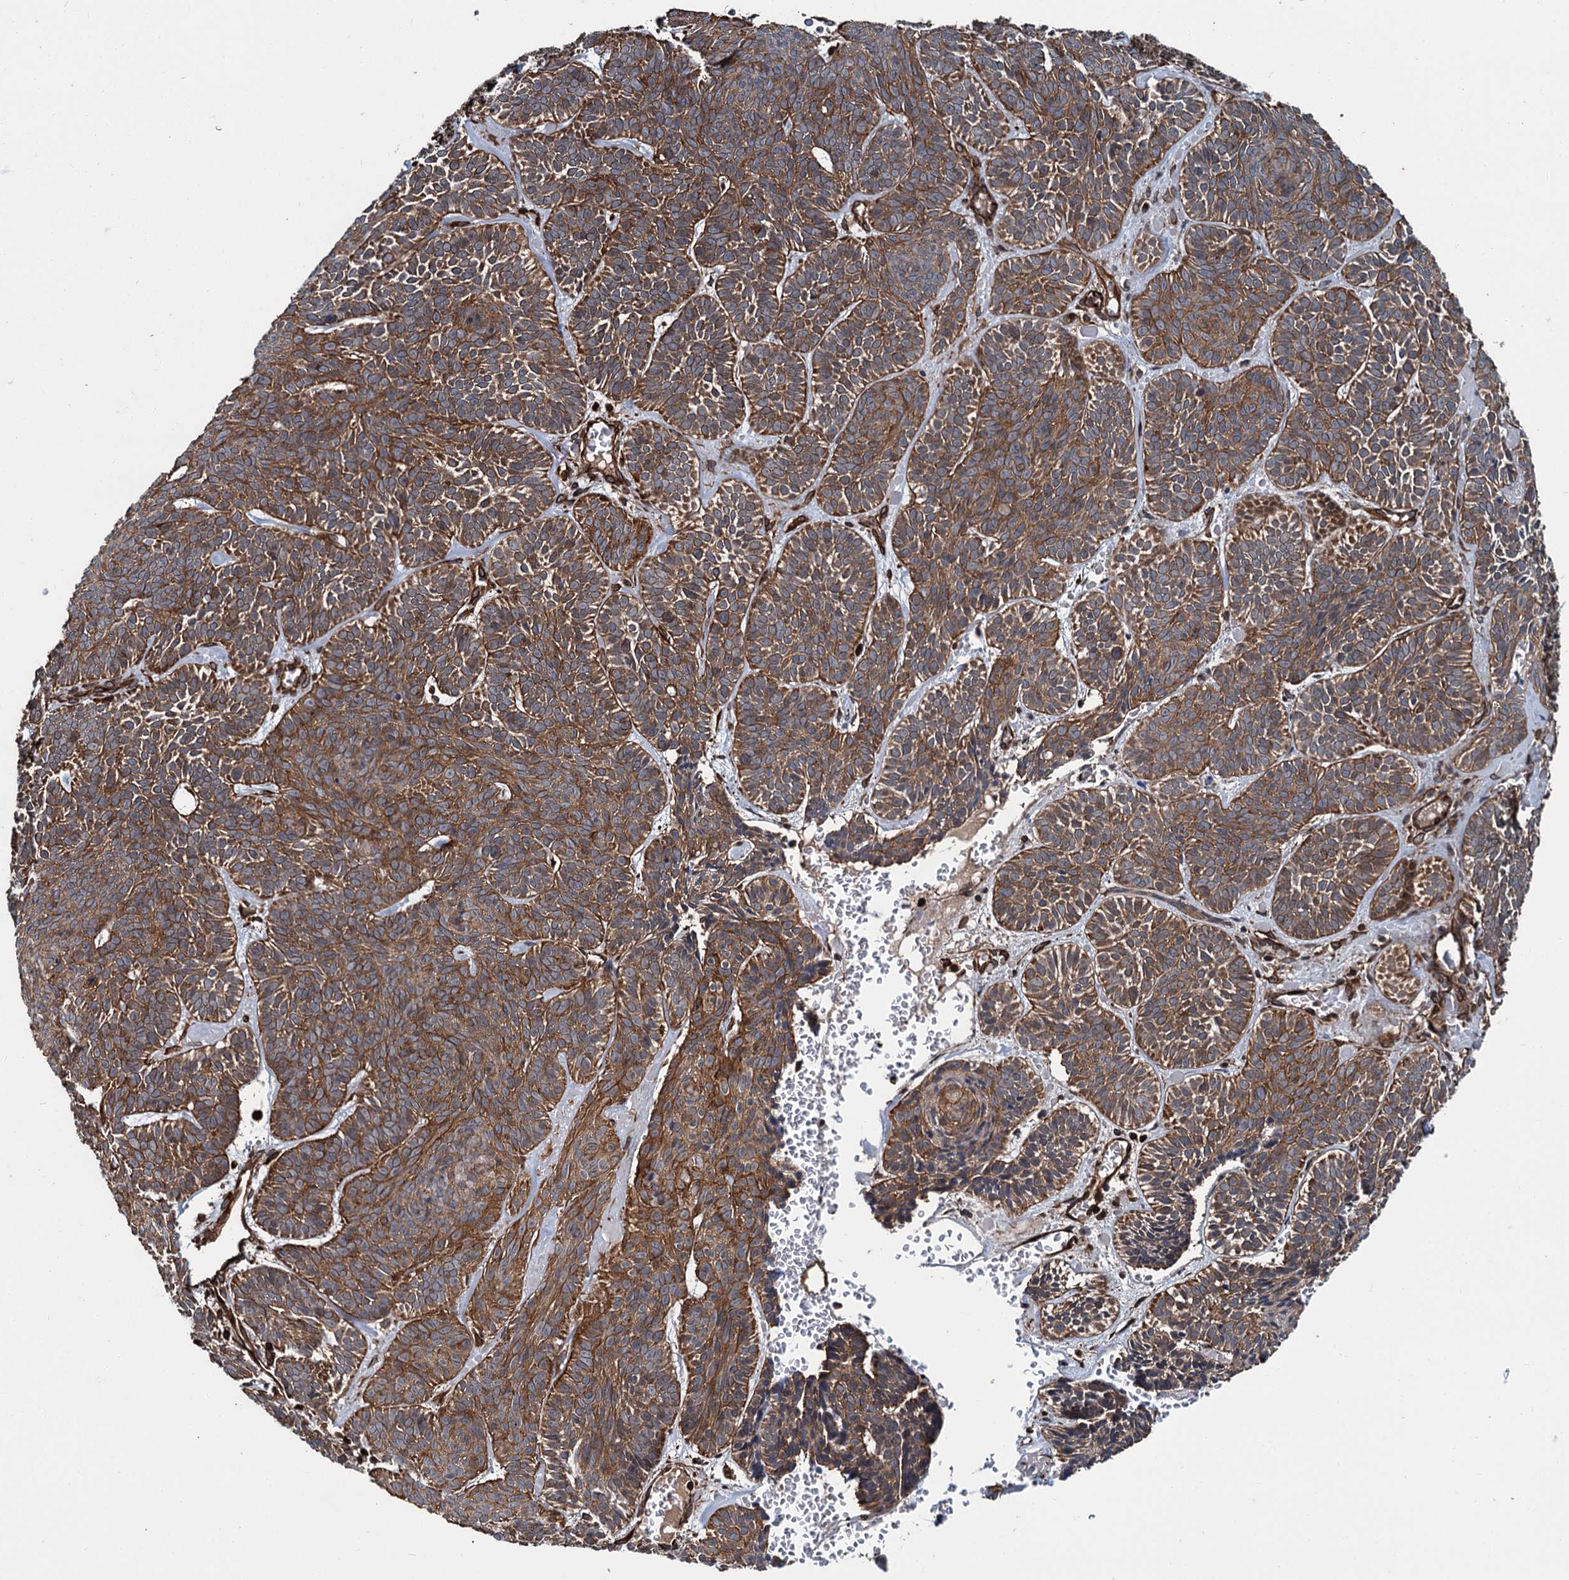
{"staining": {"intensity": "moderate", "quantity": ">75%", "location": "cytoplasmic/membranous"}, "tissue": "skin cancer", "cell_type": "Tumor cells", "image_type": "cancer", "snomed": [{"axis": "morphology", "description": "Basal cell carcinoma"}, {"axis": "topography", "description": "Skin"}], "caption": "Protein expression analysis of human skin cancer reveals moderate cytoplasmic/membranous staining in approximately >75% of tumor cells.", "gene": "ZFYVE19", "patient": {"sex": "male", "age": 85}}